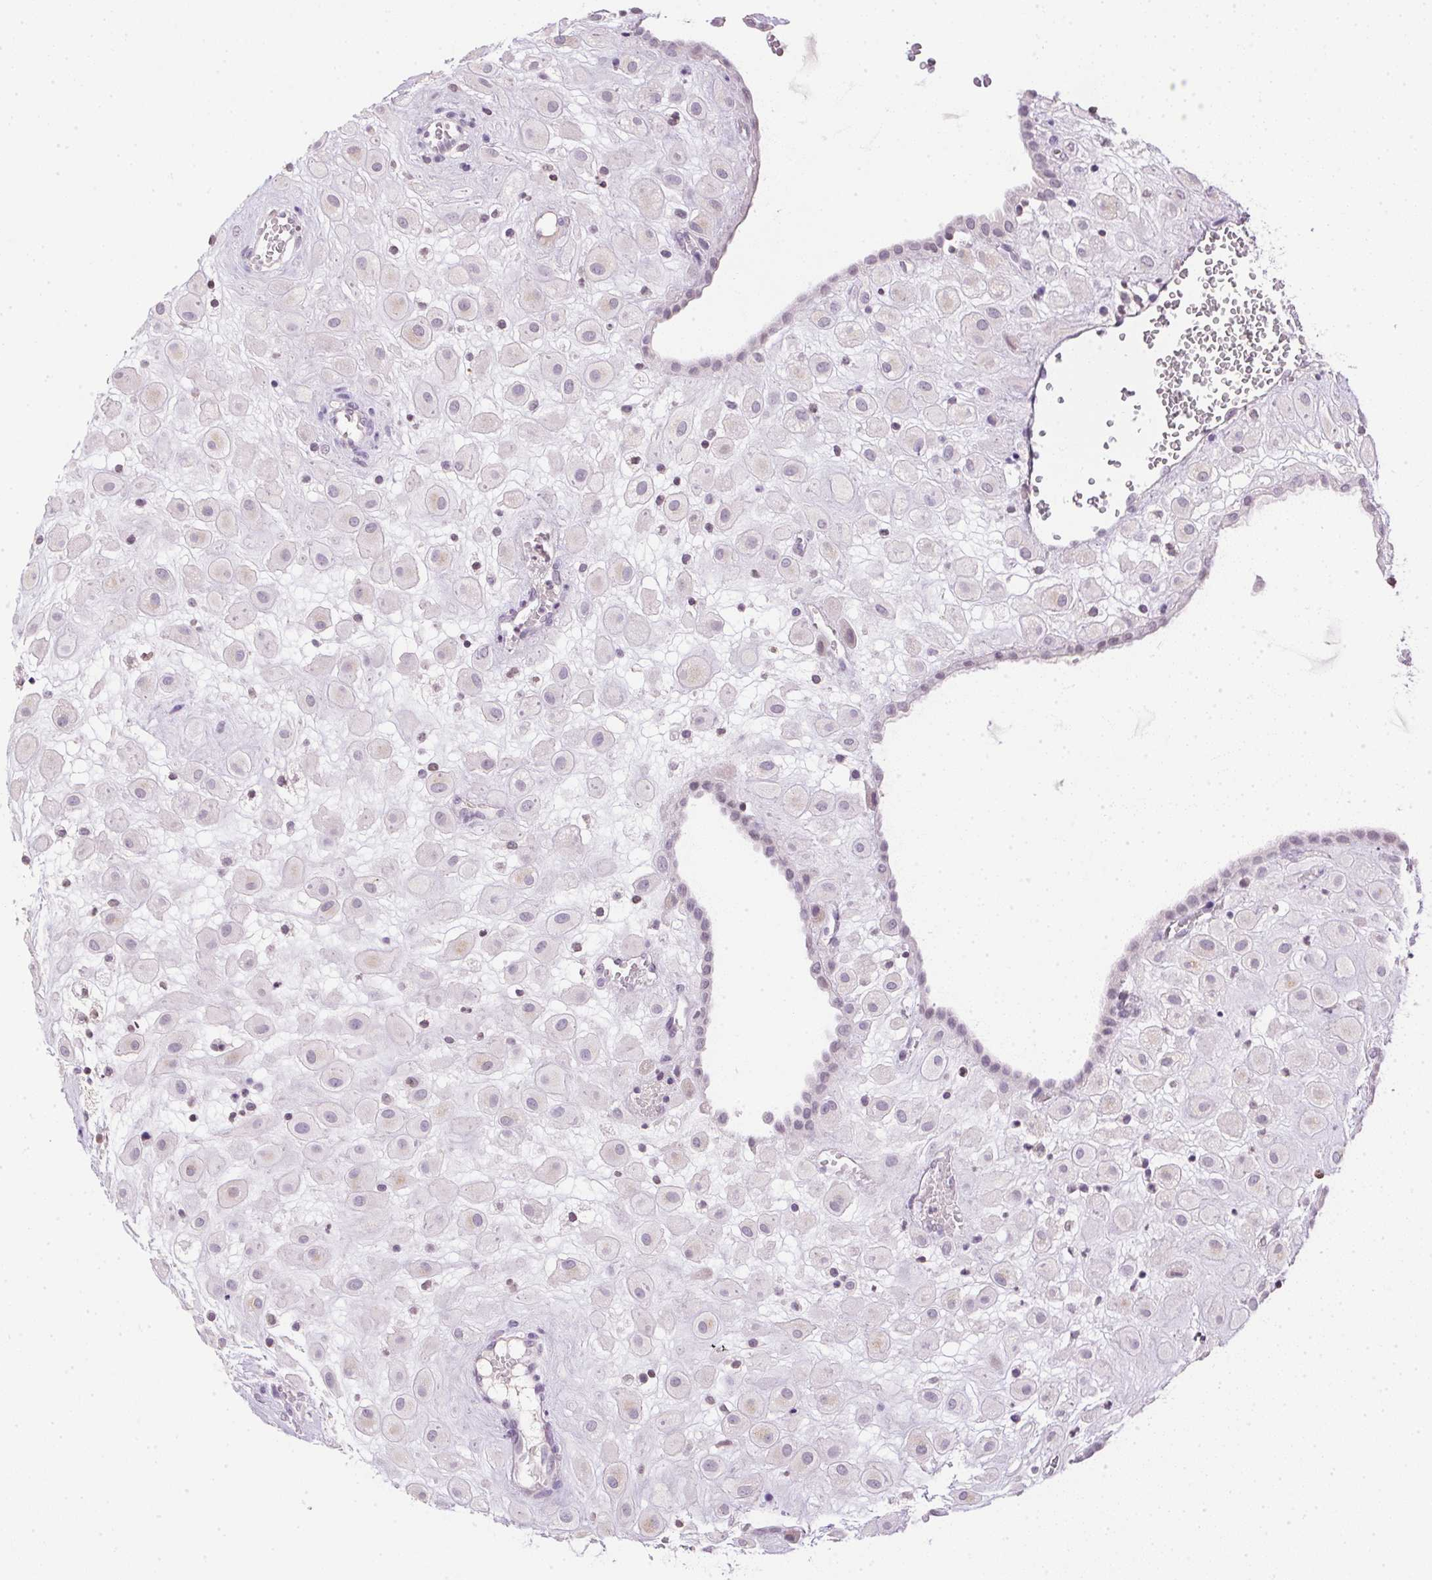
{"staining": {"intensity": "weak", "quantity": "<25%", "location": "nuclear"}, "tissue": "placenta", "cell_type": "Decidual cells", "image_type": "normal", "snomed": [{"axis": "morphology", "description": "Normal tissue, NOS"}, {"axis": "topography", "description": "Placenta"}], "caption": "IHC photomicrograph of benign placenta stained for a protein (brown), which displays no positivity in decidual cells. The staining was performed using DAB to visualize the protein expression in brown, while the nuclei were stained in blue with hematoxylin (Magnification: 20x).", "gene": "PRL", "patient": {"sex": "female", "age": 24}}